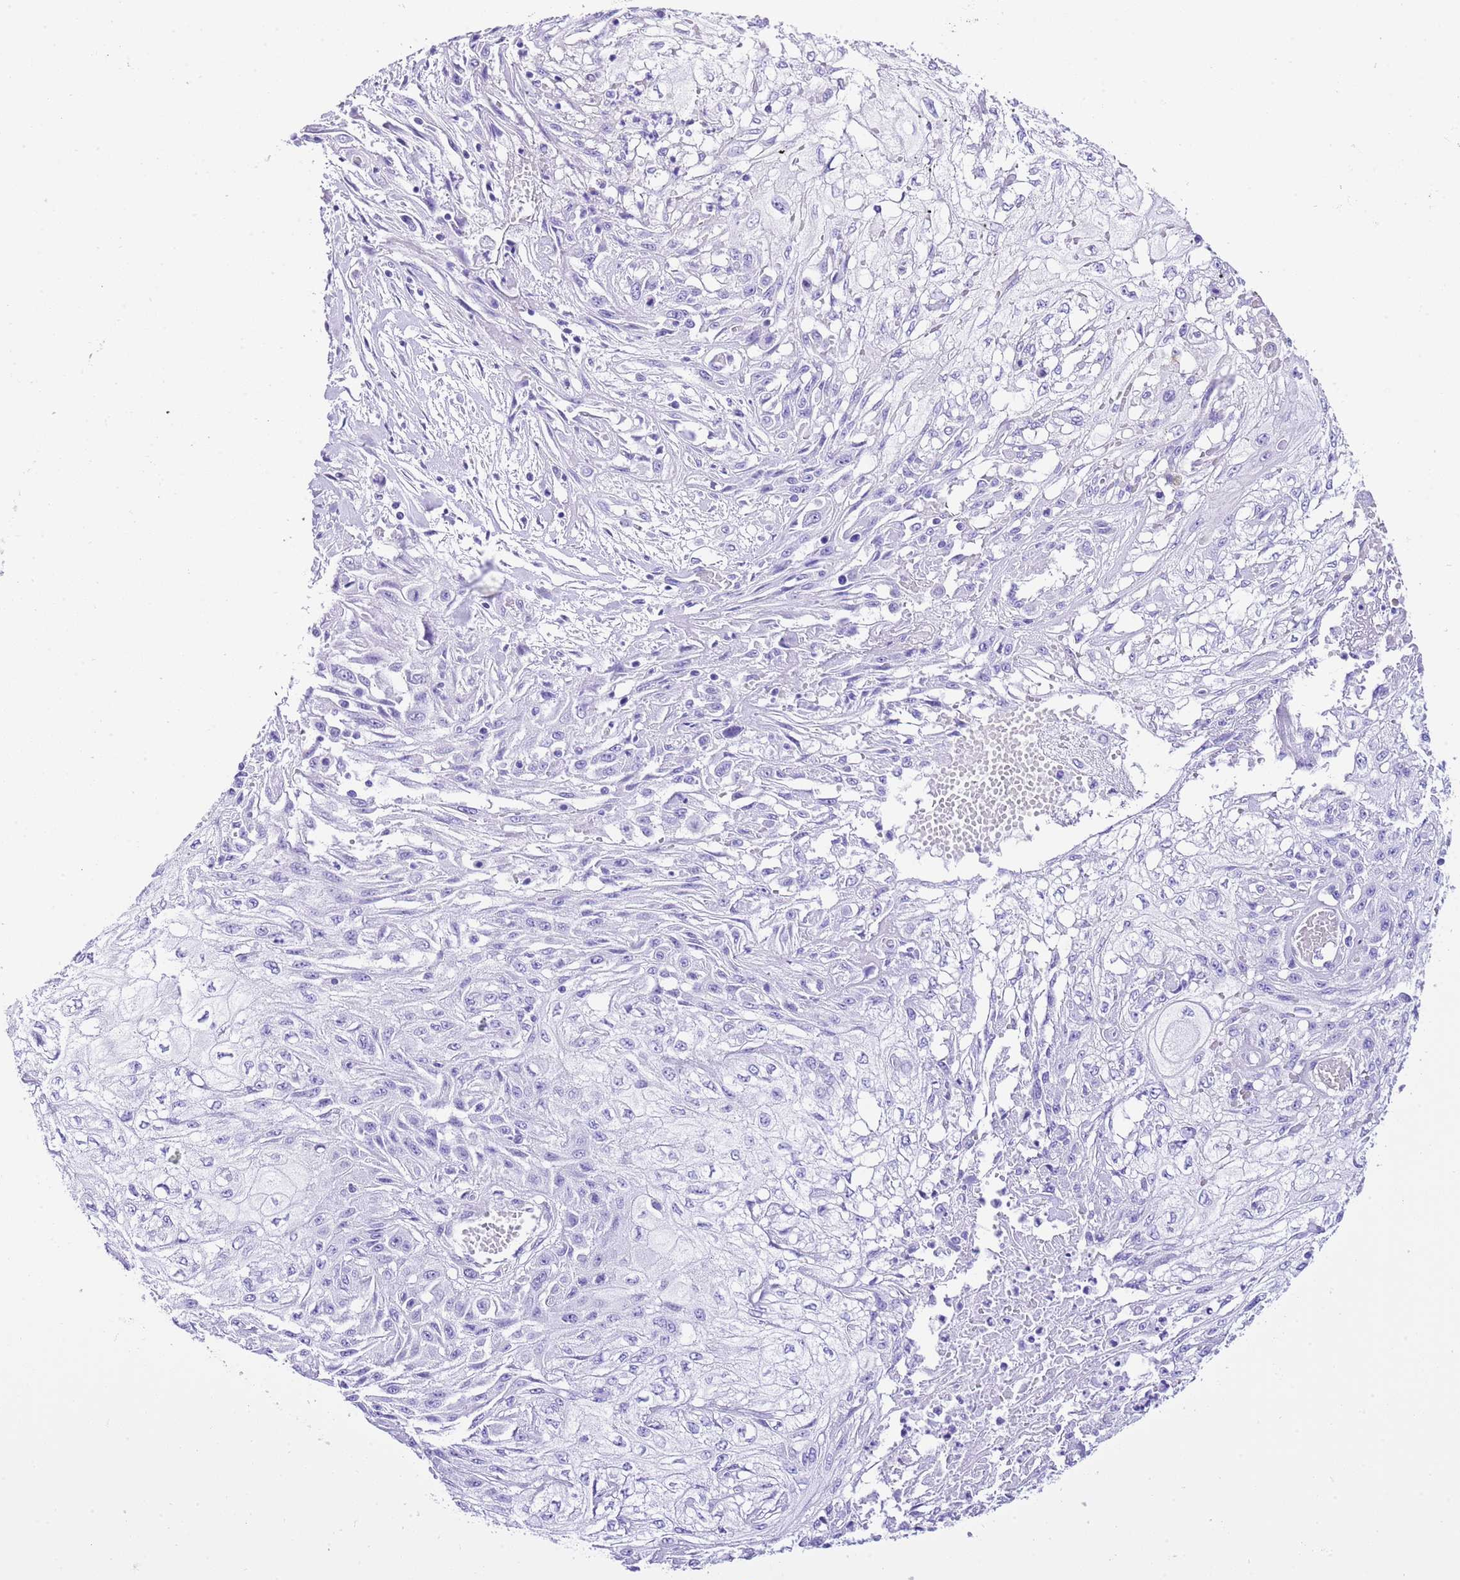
{"staining": {"intensity": "negative", "quantity": "none", "location": "none"}, "tissue": "skin cancer", "cell_type": "Tumor cells", "image_type": "cancer", "snomed": [{"axis": "morphology", "description": "Squamous cell carcinoma, NOS"}, {"axis": "morphology", "description": "Squamous cell carcinoma, metastatic, NOS"}, {"axis": "topography", "description": "Skin"}, {"axis": "topography", "description": "Lymph node"}], "caption": "Tumor cells show no significant positivity in metastatic squamous cell carcinoma (skin).", "gene": "KCNC1", "patient": {"sex": "male", "age": 75}}